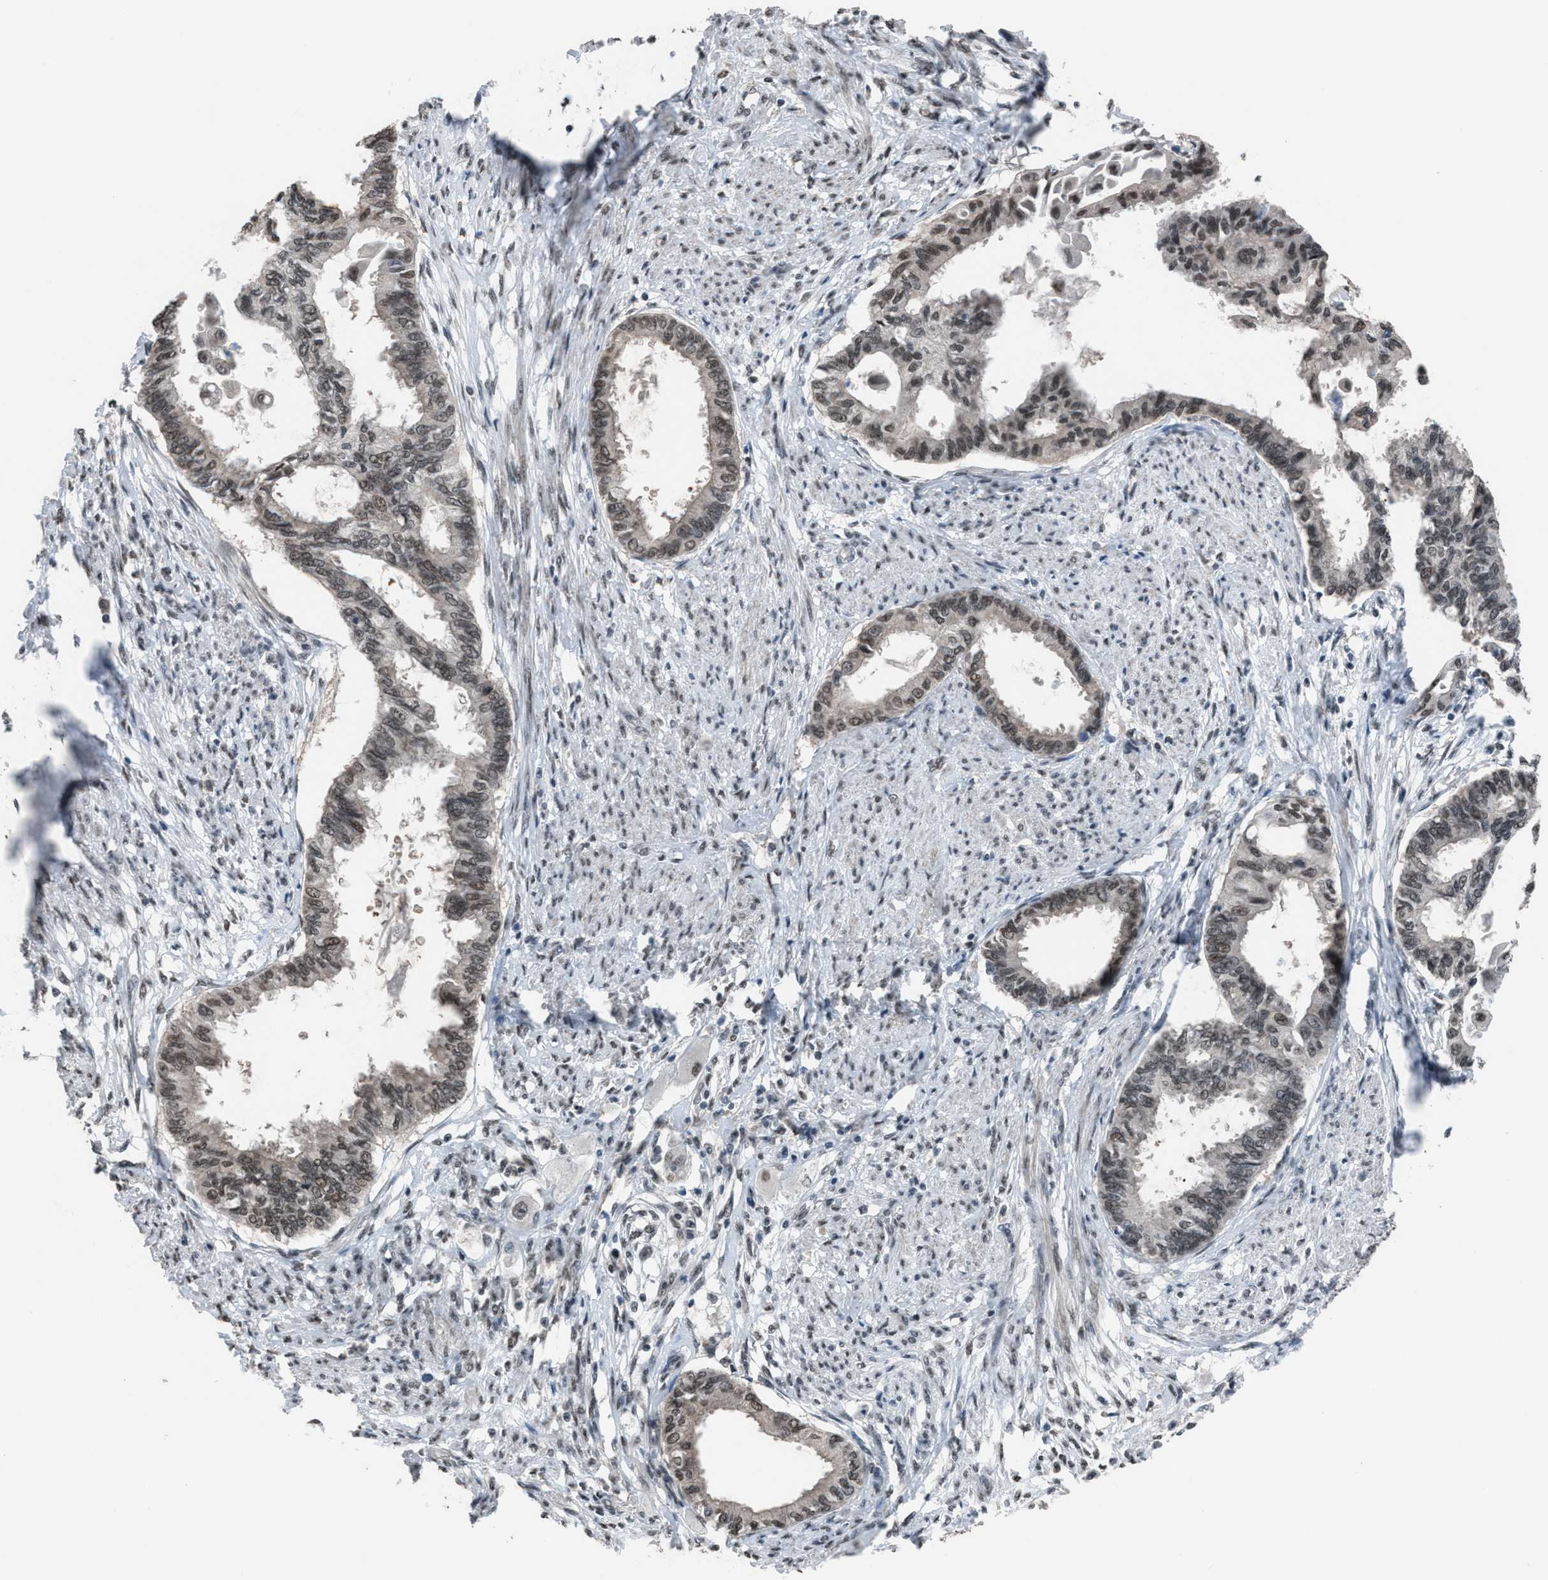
{"staining": {"intensity": "weak", "quantity": ">75%", "location": "nuclear"}, "tissue": "cervical cancer", "cell_type": "Tumor cells", "image_type": "cancer", "snomed": [{"axis": "morphology", "description": "Normal tissue, NOS"}, {"axis": "morphology", "description": "Adenocarcinoma, NOS"}, {"axis": "topography", "description": "Cervix"}, {"axis": "topography", "description": "Endometrium"}], "caption": "Adenocarcinoma (cervical) was stained to show a protein in brown. There is low levels of weak nuclear positivity in approximately >75% of tumor cells. Using DAB (brown) and hematoxylin (blue) stains, captured at high magnification using brightfield microscopy.", "gene": "ZNF276", "patient": {"sex": "female", "age": 86}}